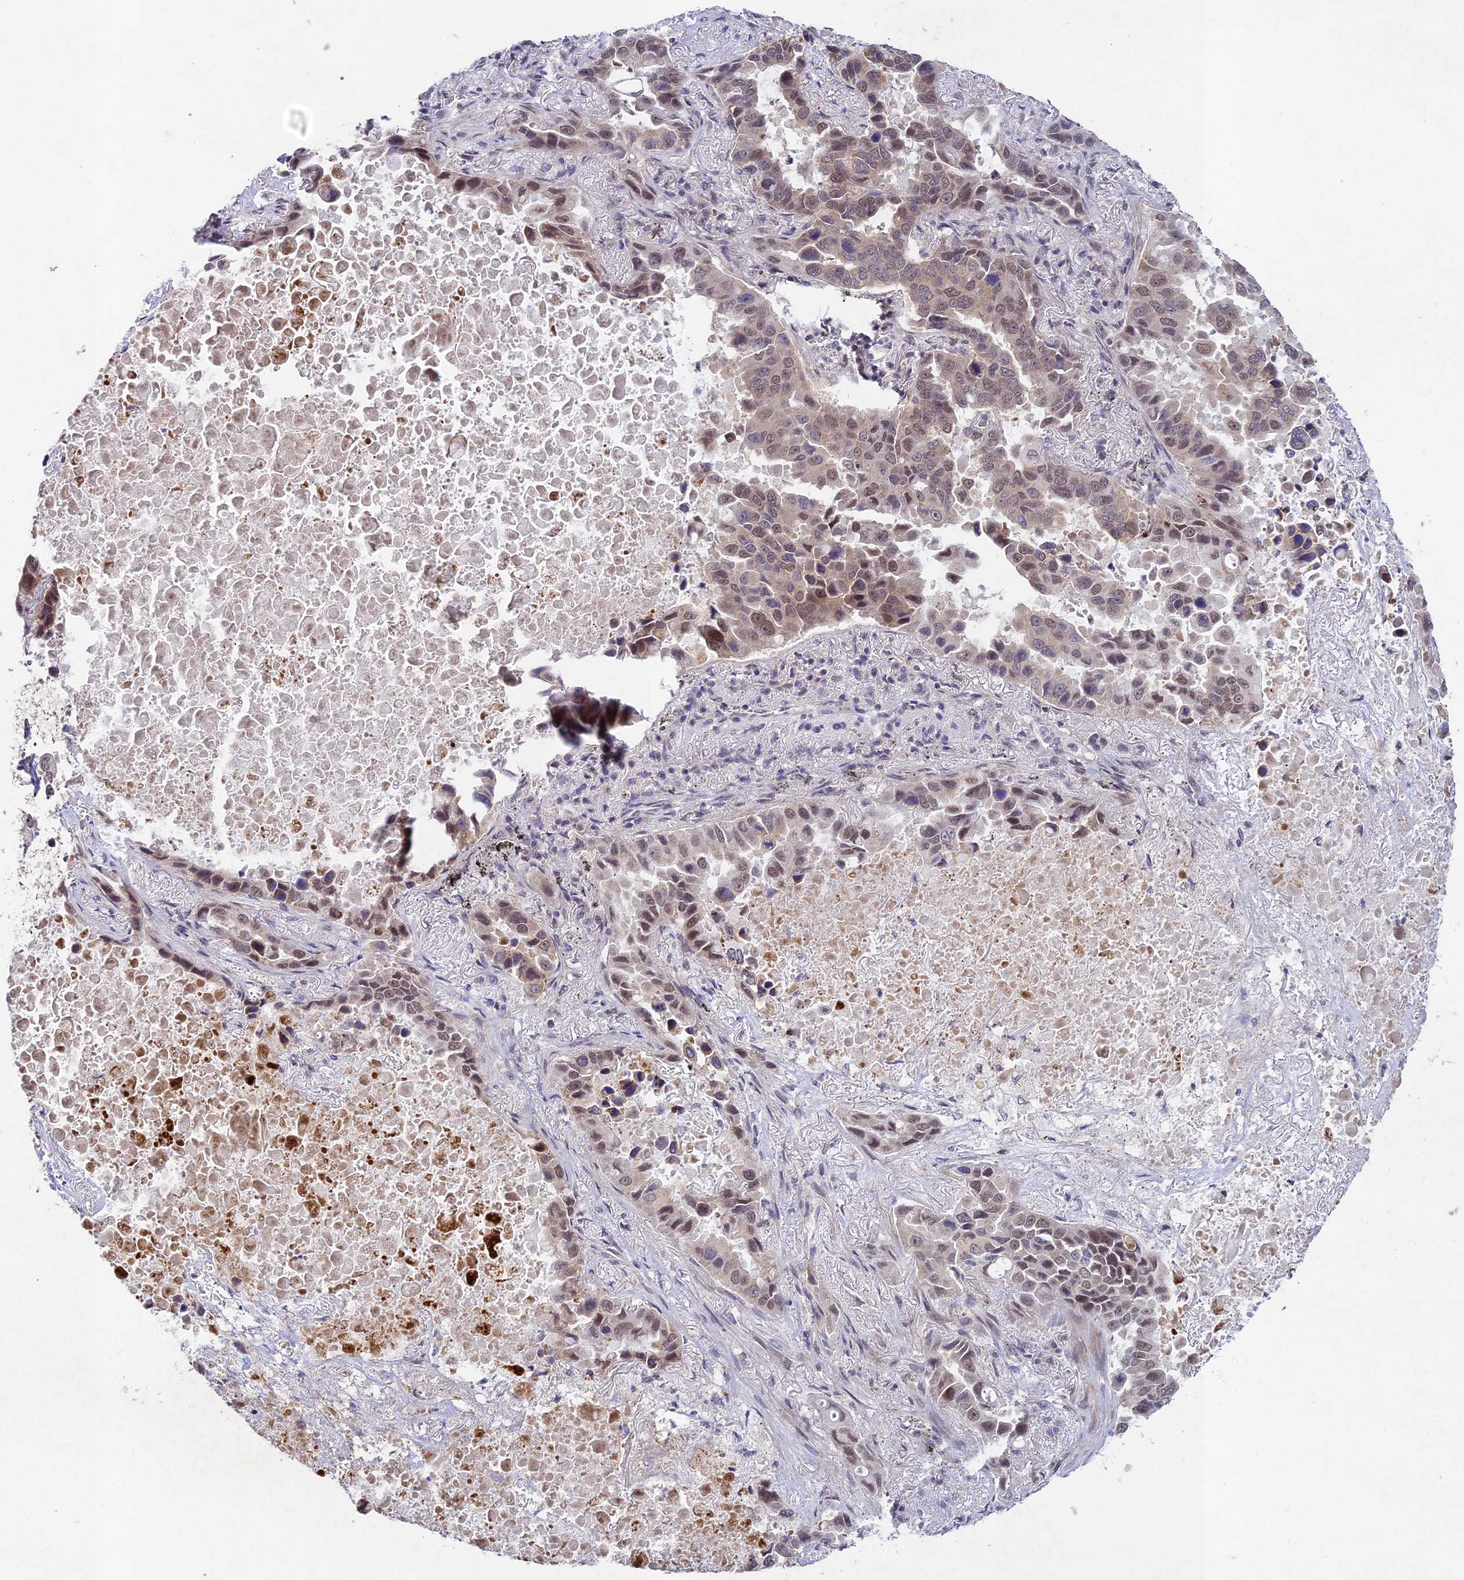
{"staining": {"intensity": "moderate", "quantity": "25%-75%", "location": "cytoplasmic/membranous,nuclear"}, "tissue": "lung cancer", "cell_type": "Tumor cells", "image_type": "cancer", "snomed": [{"axis": "morphology", "description": "Adenocarcinoma, NOS"}, {"axis": "topography", "description": "Lung"}], "caption": "A brown stain shows moderate cytoplasmic/membranous and nuclear expression of a protein in human lung adenocarcinoma tumor cells.", "gene": "RAVER1", "patient": {"sex": "male", "age": 64}}